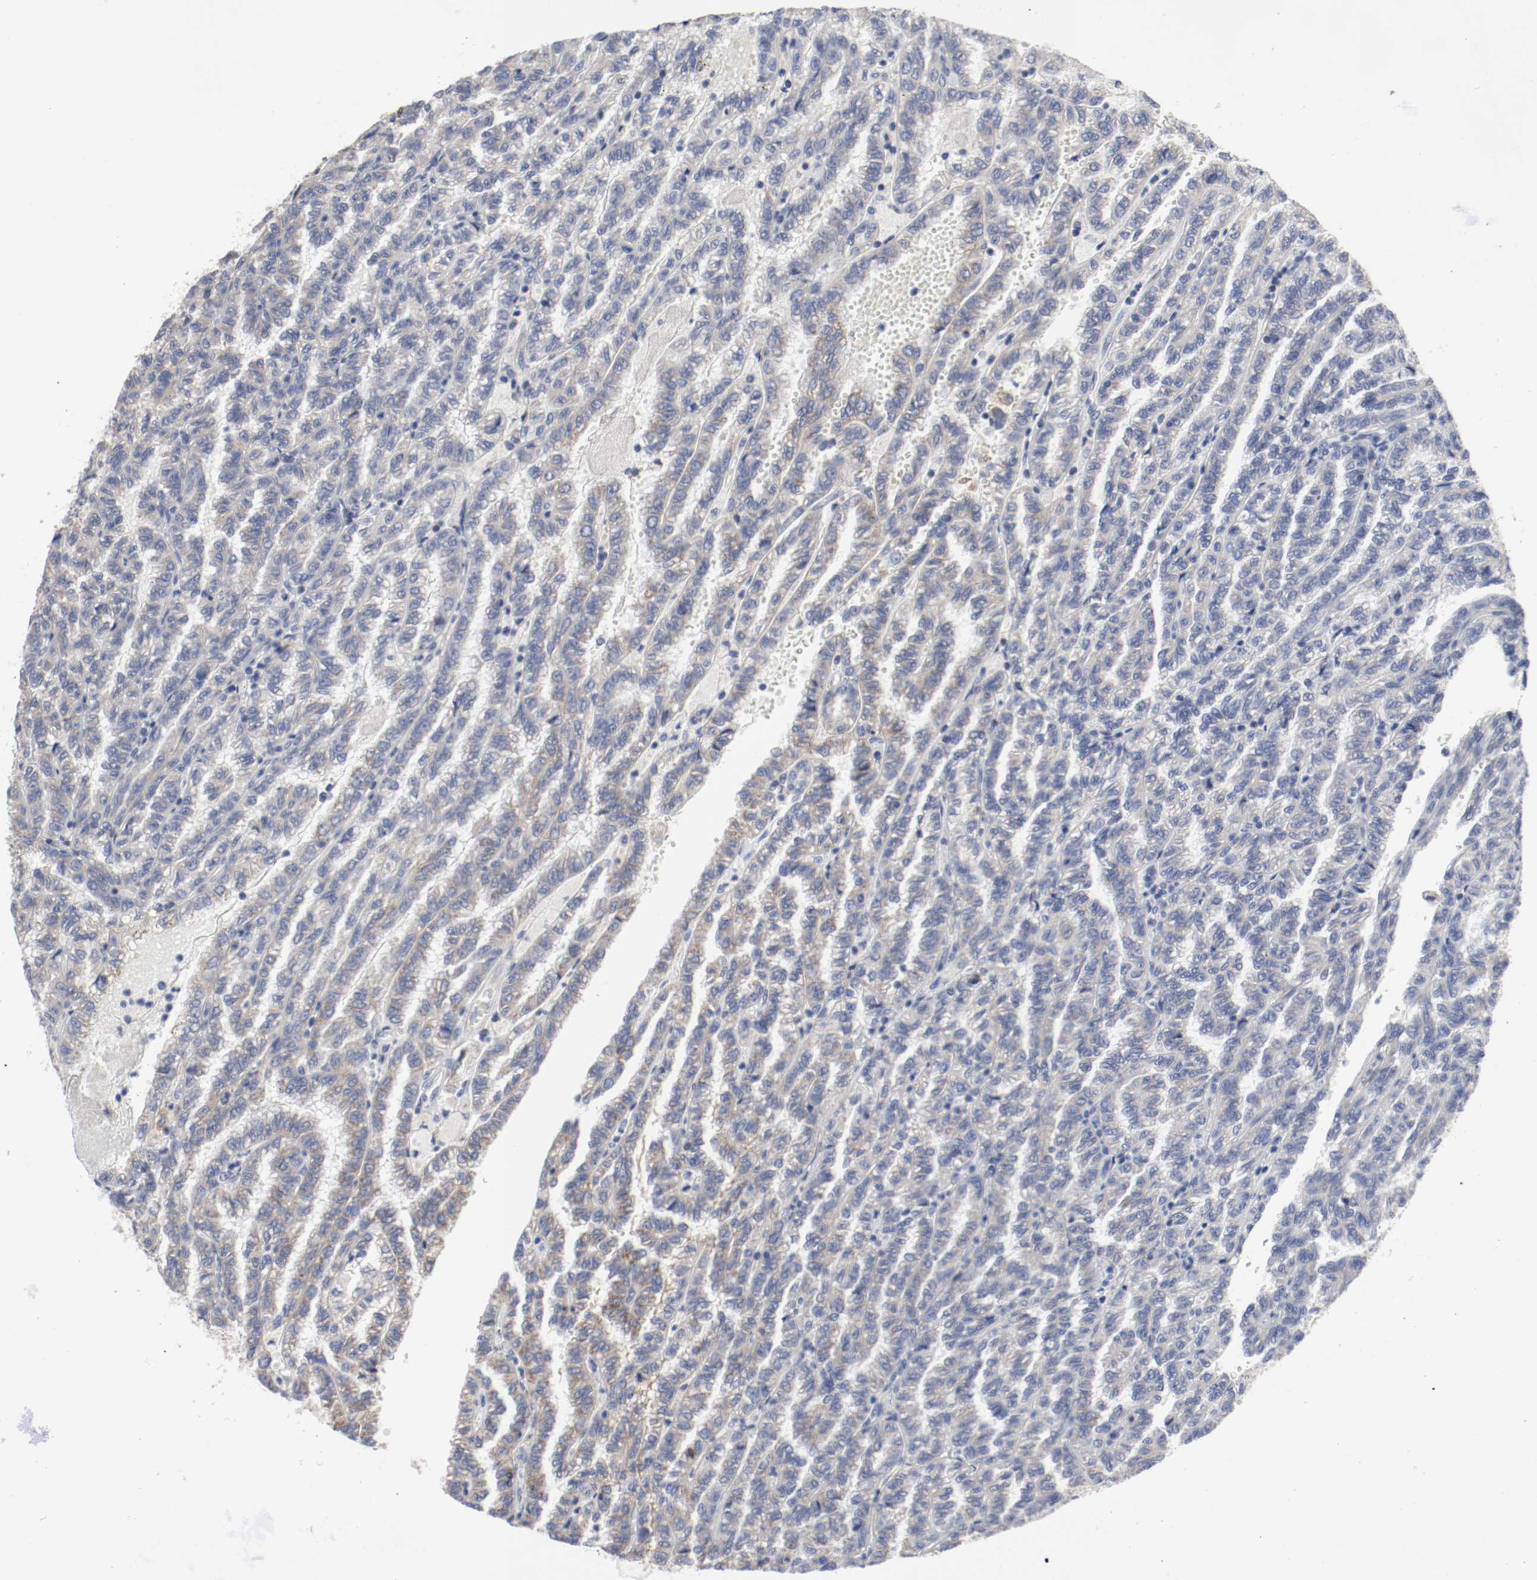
{"staining": {"intensity": "moderate", "quantity": ">75%", "location": "cytoplasmic/membranous"}, "tissue": "renal cancer", "cell_type": "Tumor cells", "image_type": "cancer", "snomed": [{"axis": "morphology", "description": "Inflammation, NOS"}, {"axis": "morphology", "description": "Adenocarcinoma, NOS"}, {"axis": "topography", "description": "Kidney"}], "caption": "Approximately >75% of tumor cells in renal cancer exhibit moderate cytoplasmic/membranous protein expression as visualized by brown immunohistochemical staining.", "gene": "AFG3L2", "patient": {"sex": "male", "age": 68}}